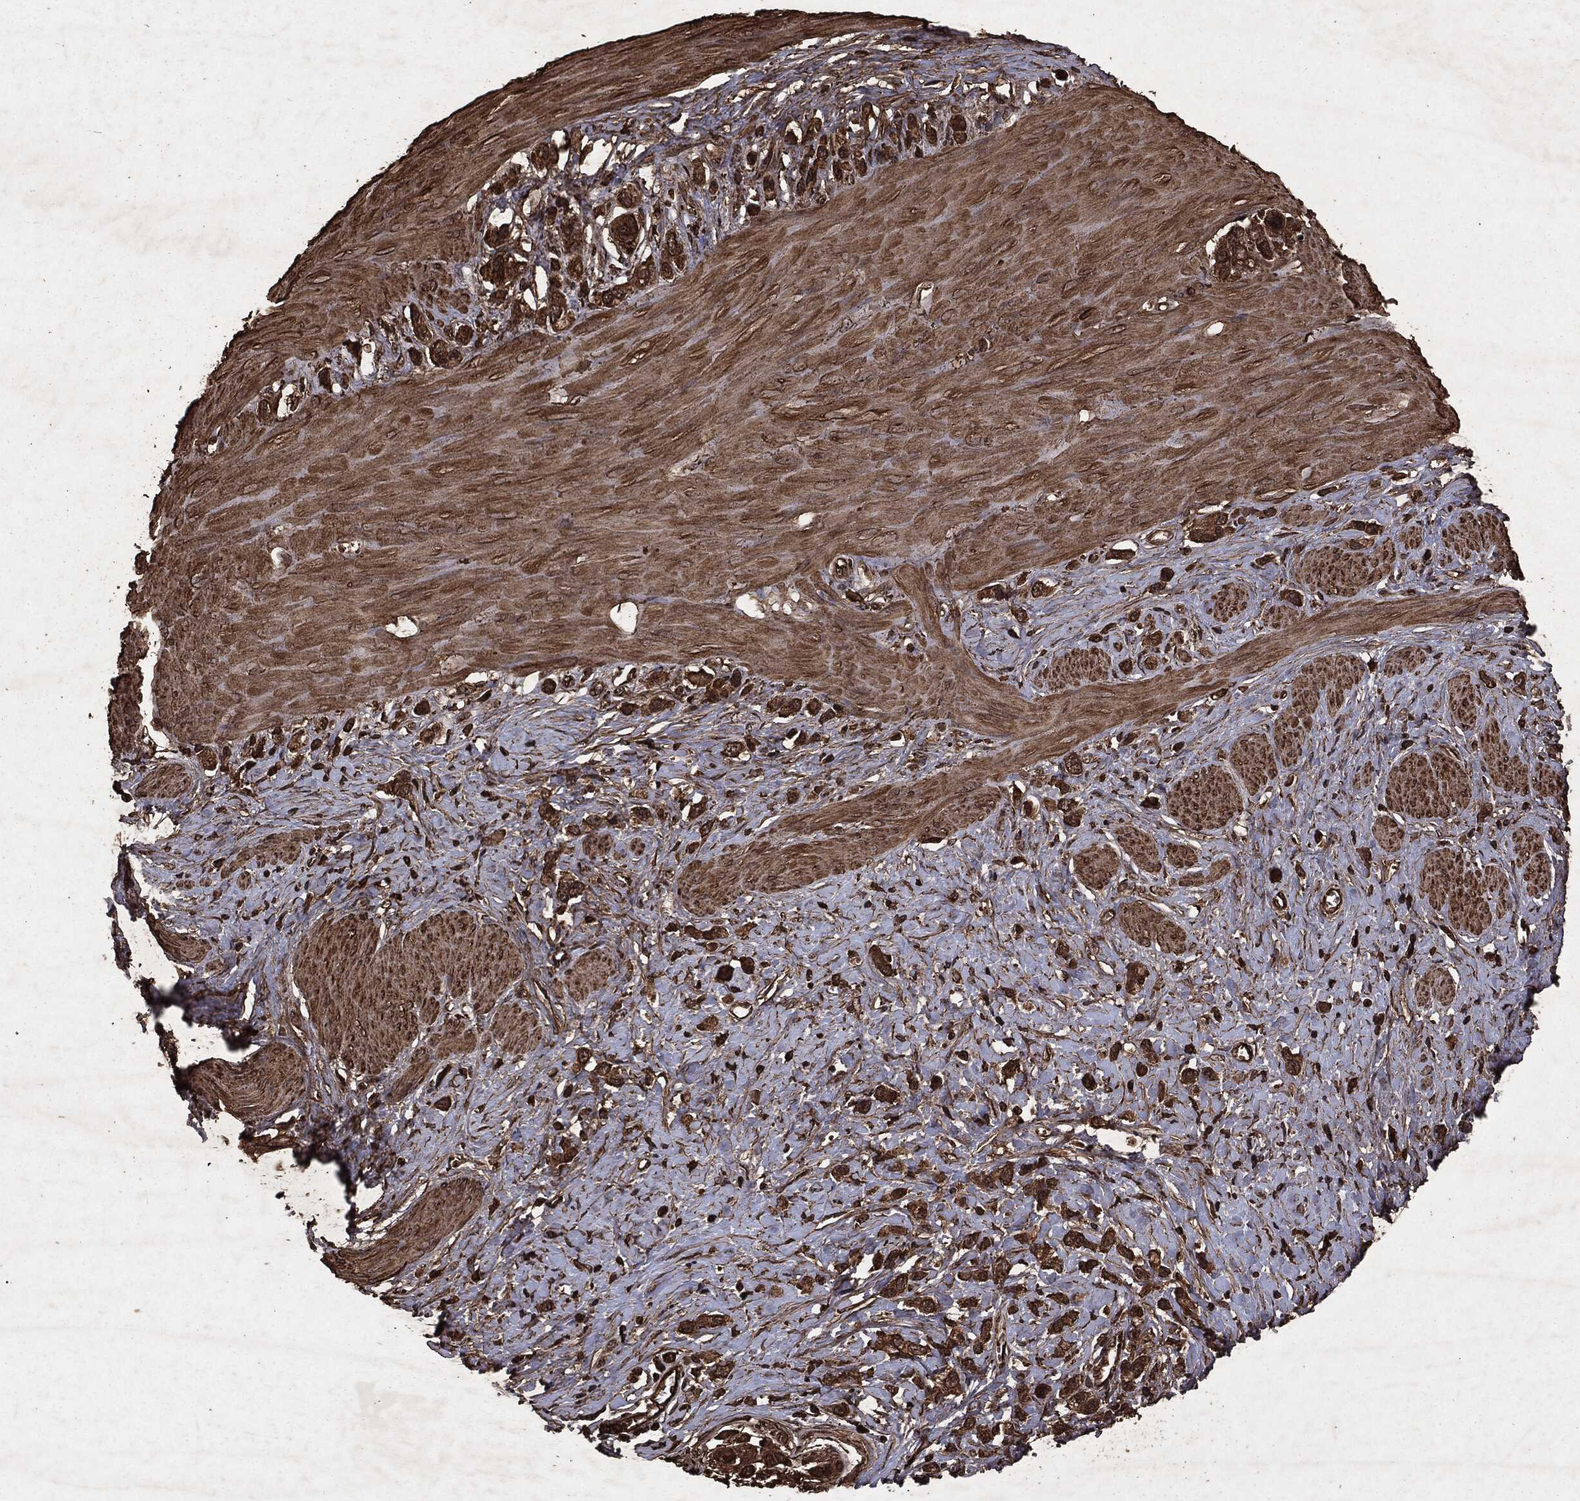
{"staining": {"intensity": "strong", "quantity": ">75%", "location": "cytoplasmic/membranous"}, "tissue": "stomach cancer", "cell_type": "Tumor cells", "image_type": "cancer", "snomed": [{"axis": "morphology", "description": "Normal tissue, NOS"}, {"axis": "morphology", "description": "Adenocarcinoma, NOS"}, {"axis": "morphology", "description": "Adenocarcinoma, High grade"}, {"axis": "topography", "description": "Stomach, upper"}, {"axis": "topography", "description": "Stomach"}], "caption": "Immunohistochemistry (DAB) staining of adenocarcinoma (stomach) shows strong cytoplasmic/membranous protein staining in approximately >75% of tumor cells.", "gene": "ARAF", "patient": {"sex": "female", "age": 65}}